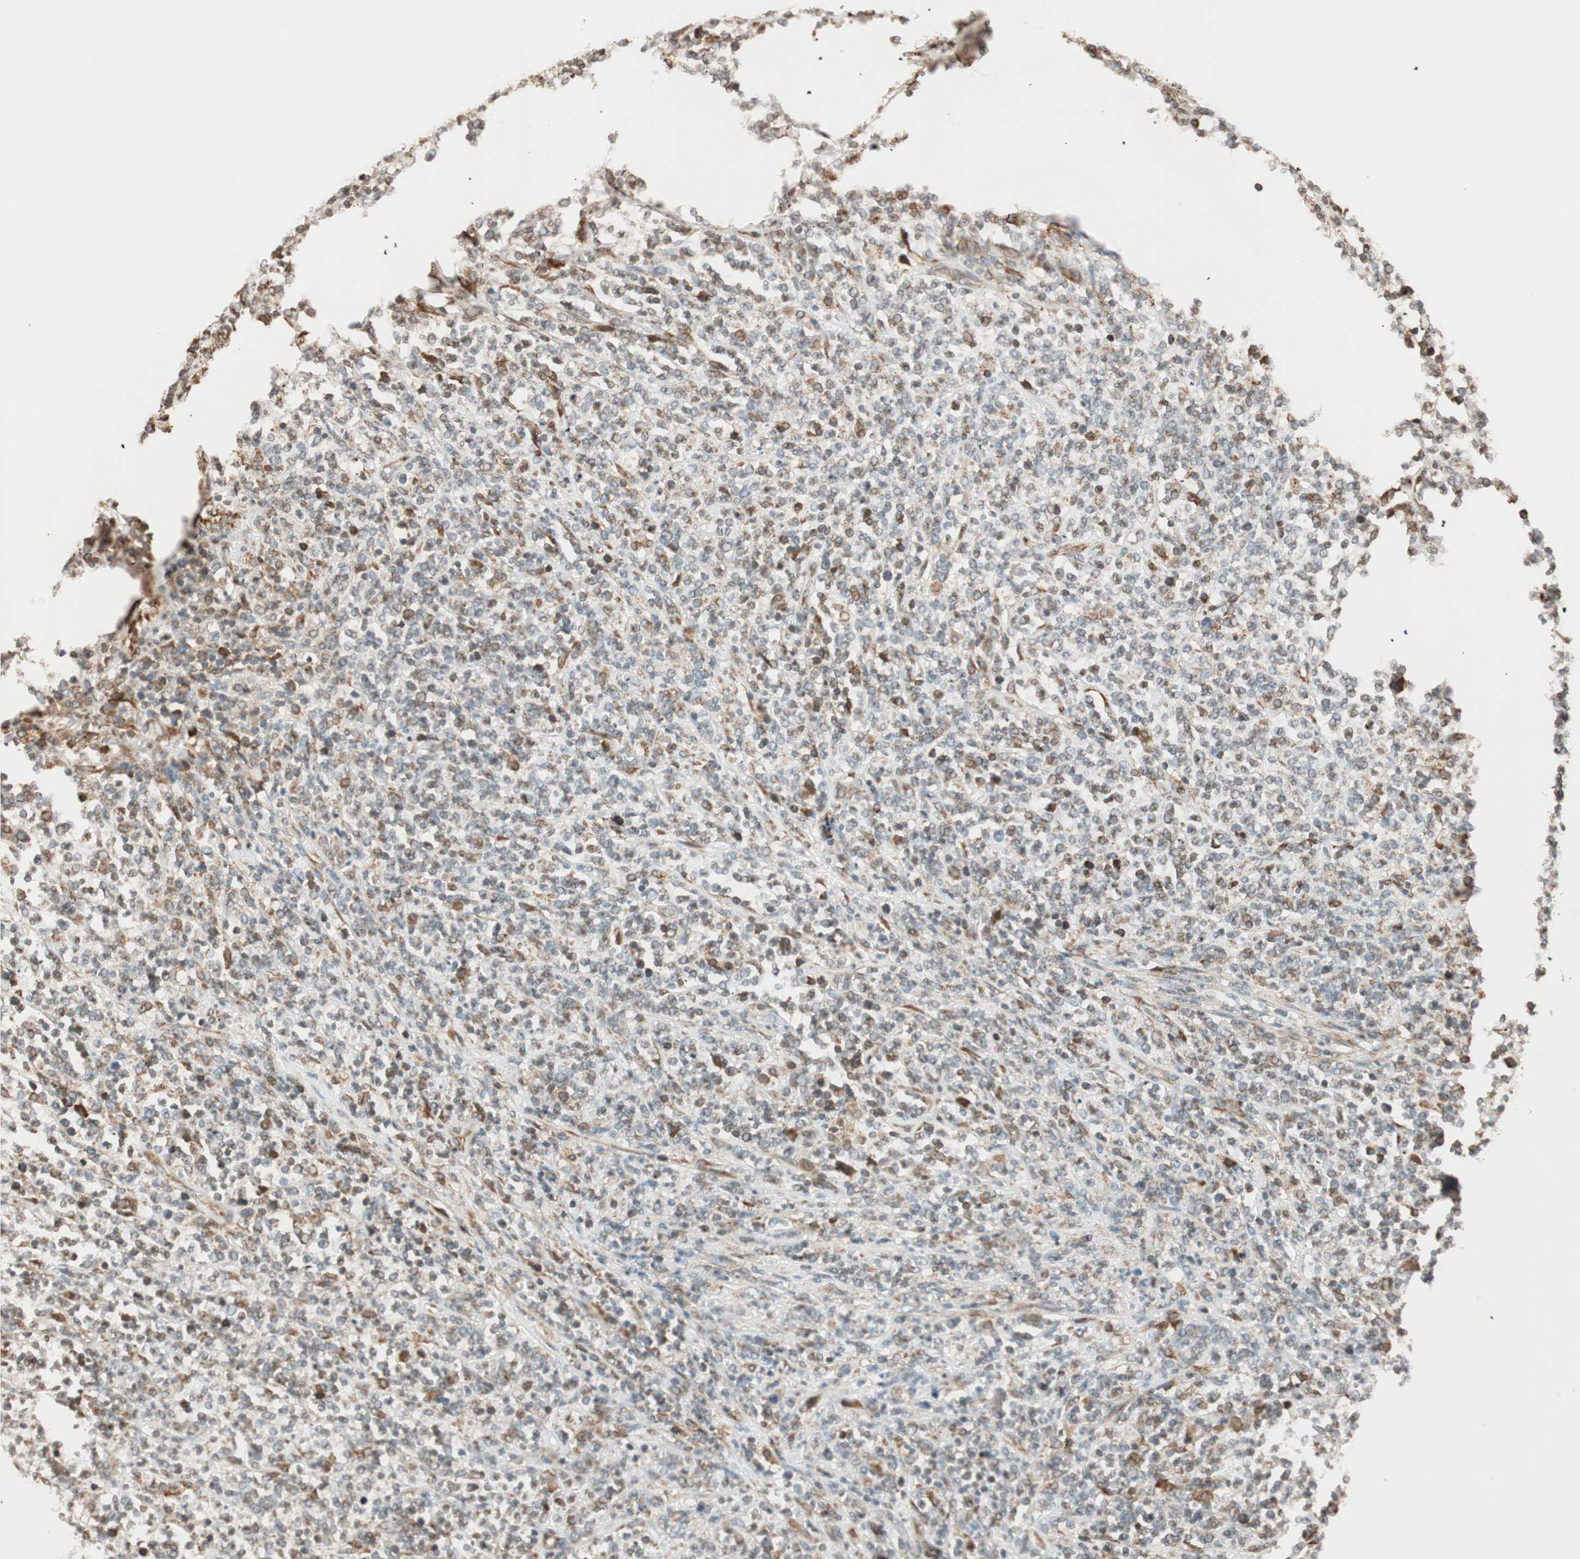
{"staining": {"intensity": "negative", "quantity": "none", "location": "none"}, "tissue": "lymphoma", "cell_type": "Tumor cells", "image_type": "cancer", "snomed": [{"axis": "morphology", "description": "Malignant lymphoma, non-Hodgkin's type, High grade"}, {"axis": "topography", "description": "Soft tissue"}], "caption": "Protein analysis of malignant lymphoma, non-Hodgkin's type (high-grade) shows no significant positivity in tumor cells.", "gene": "PRKCSH", "patient": {"sex": "male", "age": 18}}